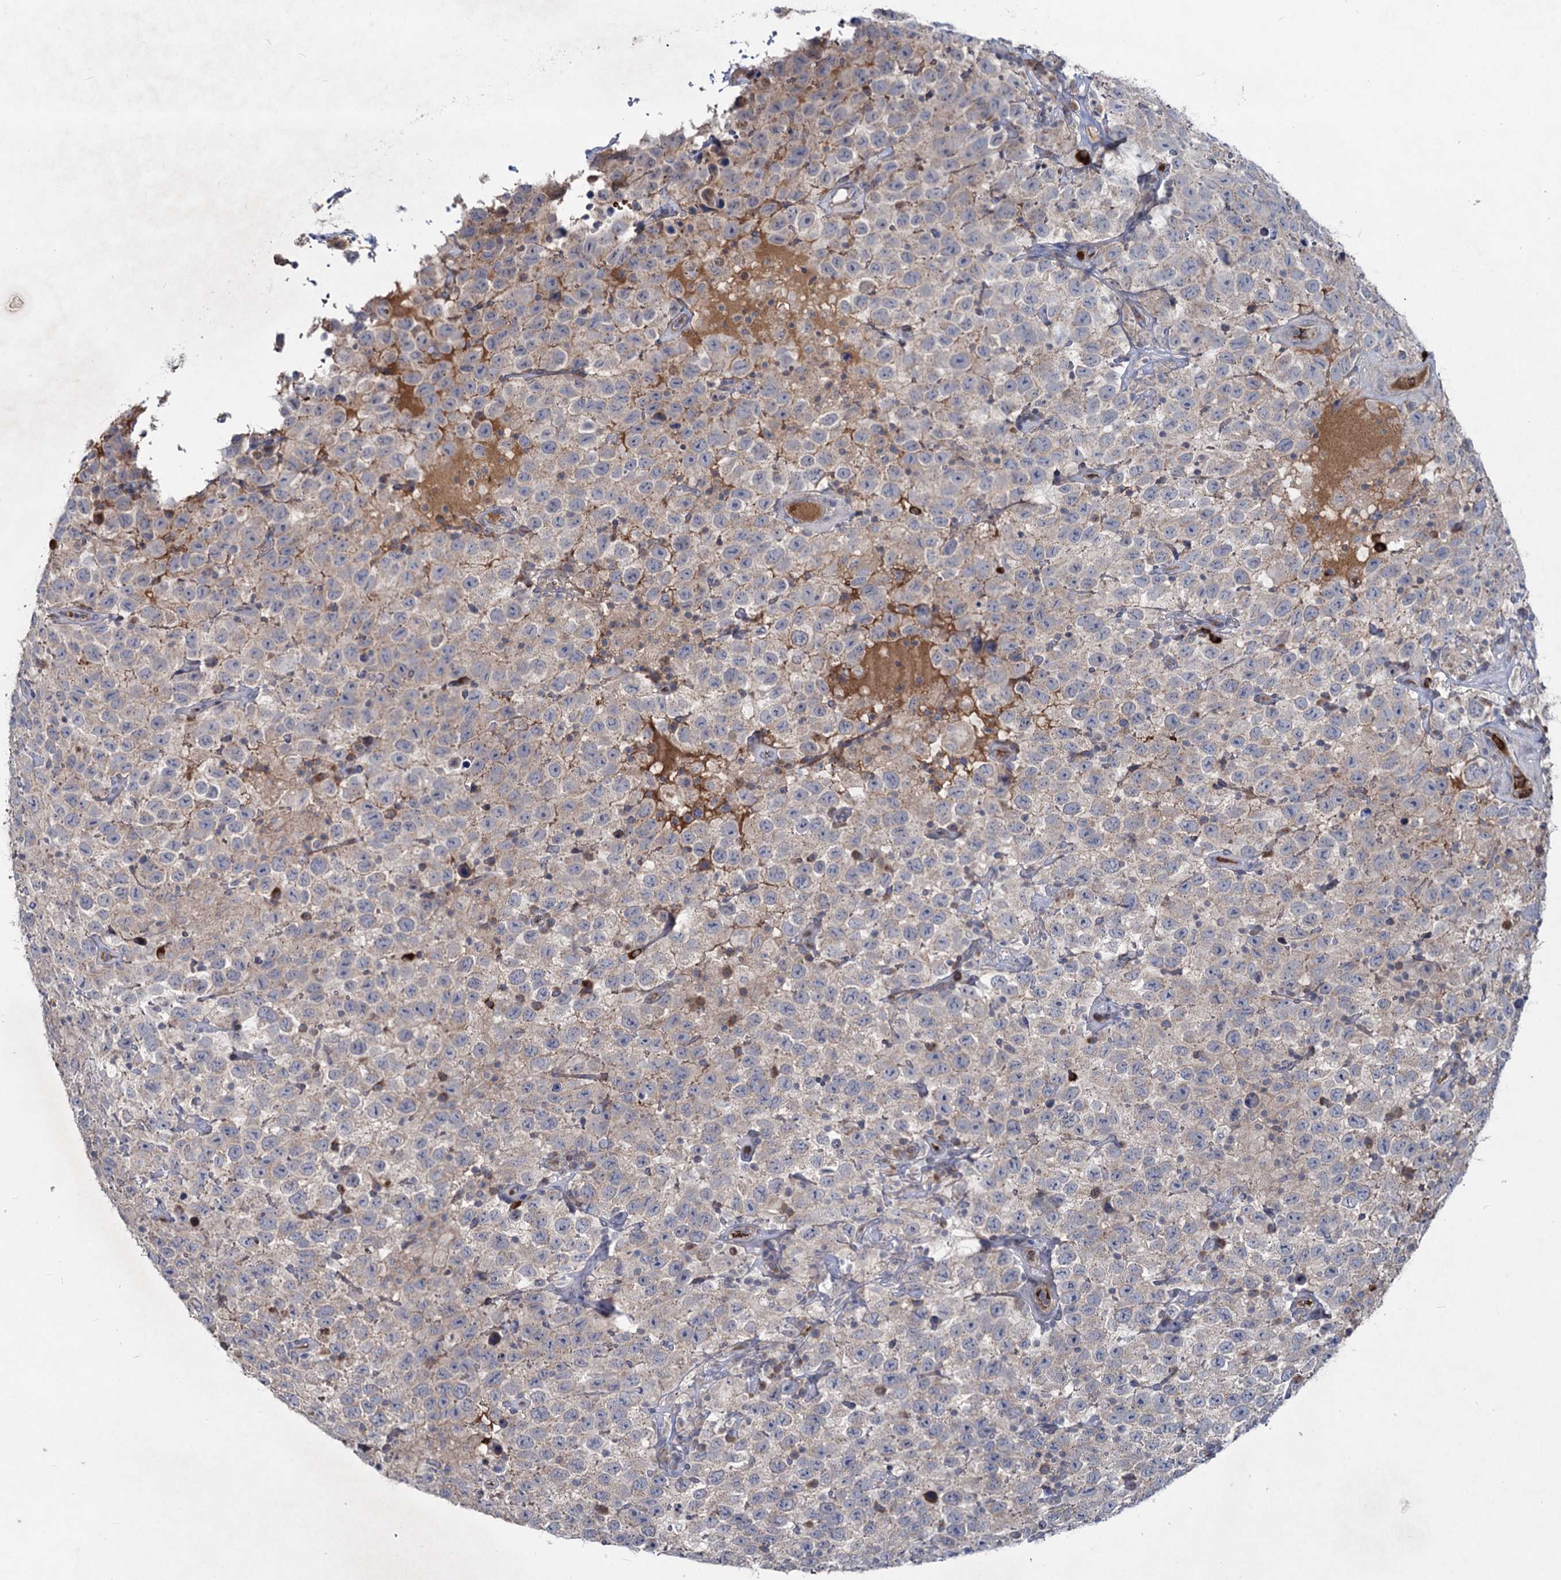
{"staining": {"intensity": "weak", "quantity": "<25%", "location": "cytoplasmic/membranous"}, "tissue": "testis cancer", "cell_type": "Tumor cells", "image_type": "cancer", "snomed": [{"axis": "morphology", "description": "Seminoma, NOS"}, {"axis": "topography", "description": "Testis"}], "caption": "Photomicrograph shows no significant protein staining in tumor cells of testis seminoma.", "gene": "RNF6", "patient": {"sex": "male", "age": 41}}